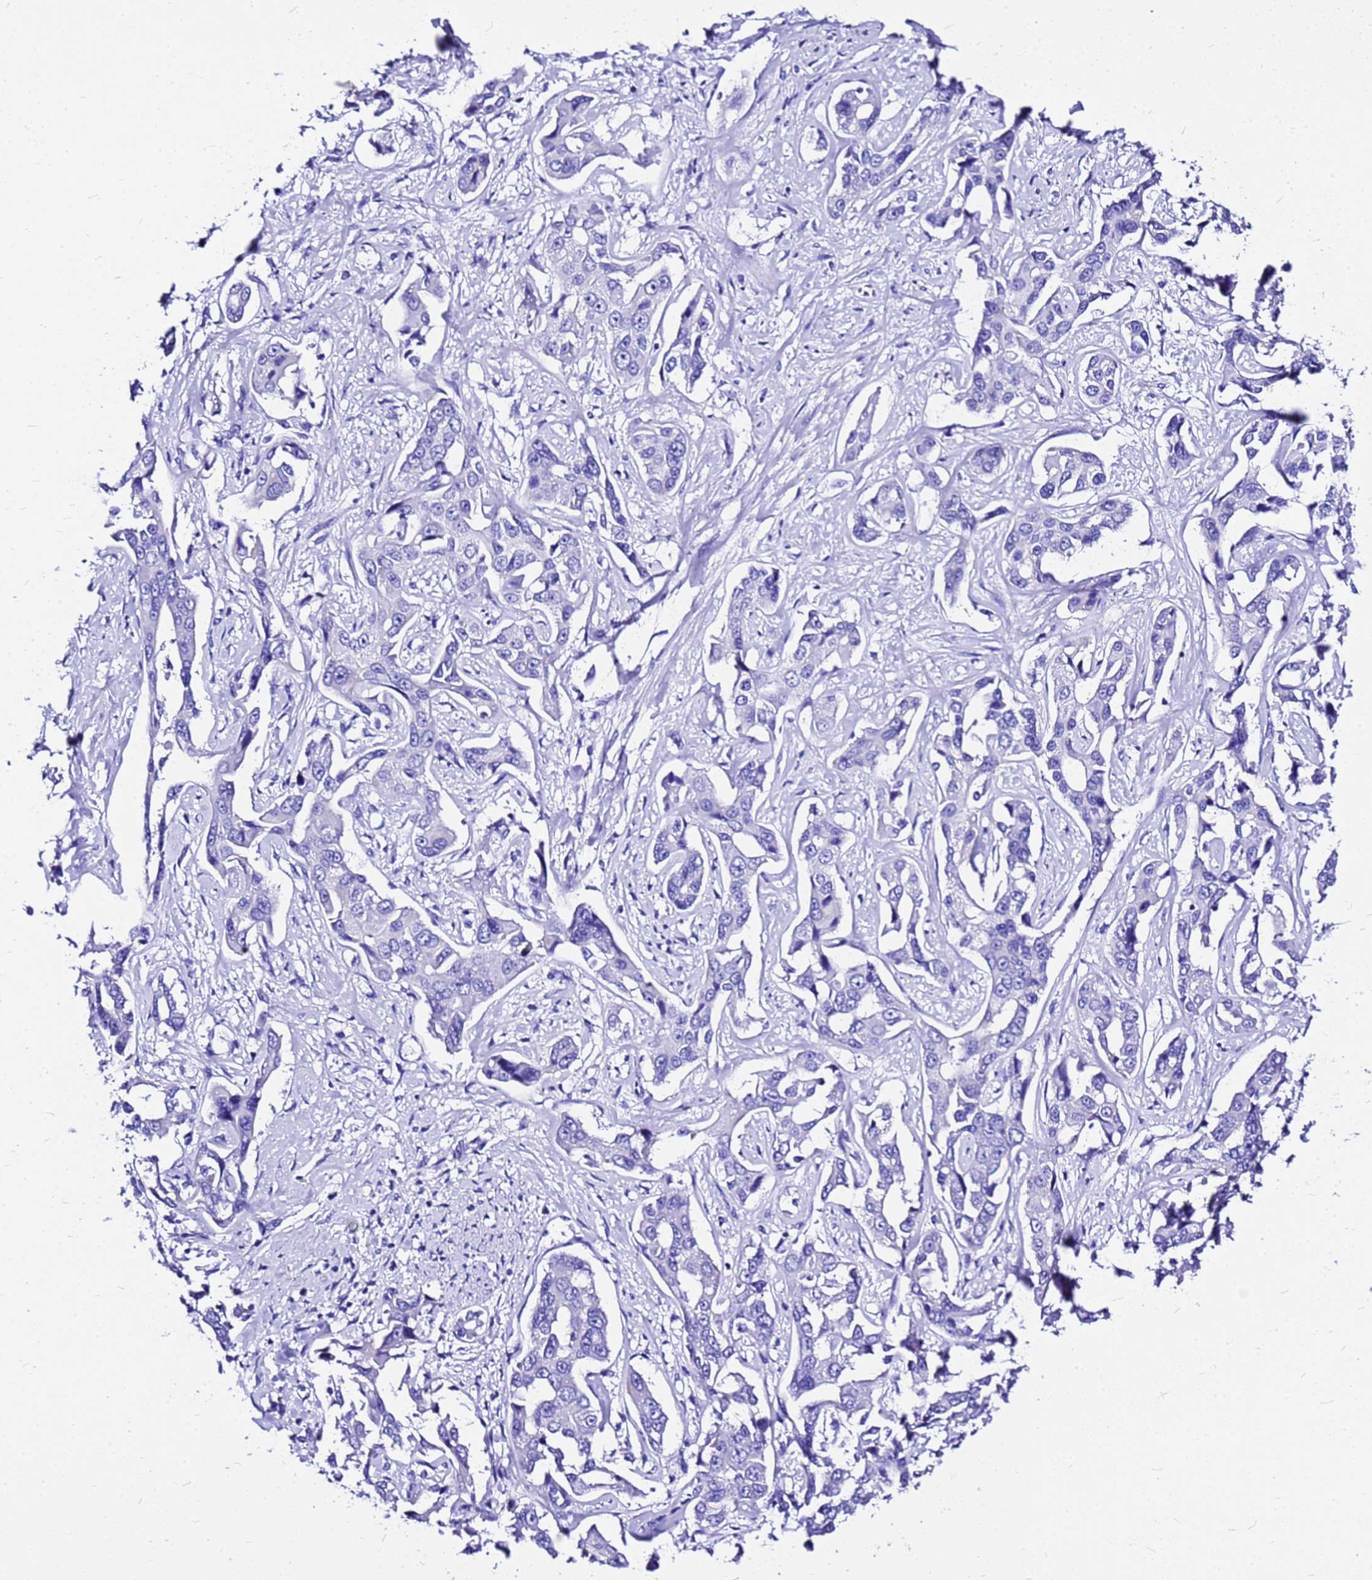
{"staining": {"intensity": "negative", "quantity": "none", "location": "none"}, "tissue": "liver cancer", "cell_type": "Tumor cells", "image_type": "cancer", "snomed": [{"axis": "morphology", "description": "Cholangiocarcinoma"}, {"axis": "topography", "description": "Liver"}], "caption": "This is an immunohistochemistry micrograph of human liver cholangiocarcinoma. There is no expression in tumor cells.", "gene": "HERC4", "patient": {"sex": "male", "age": 59}}